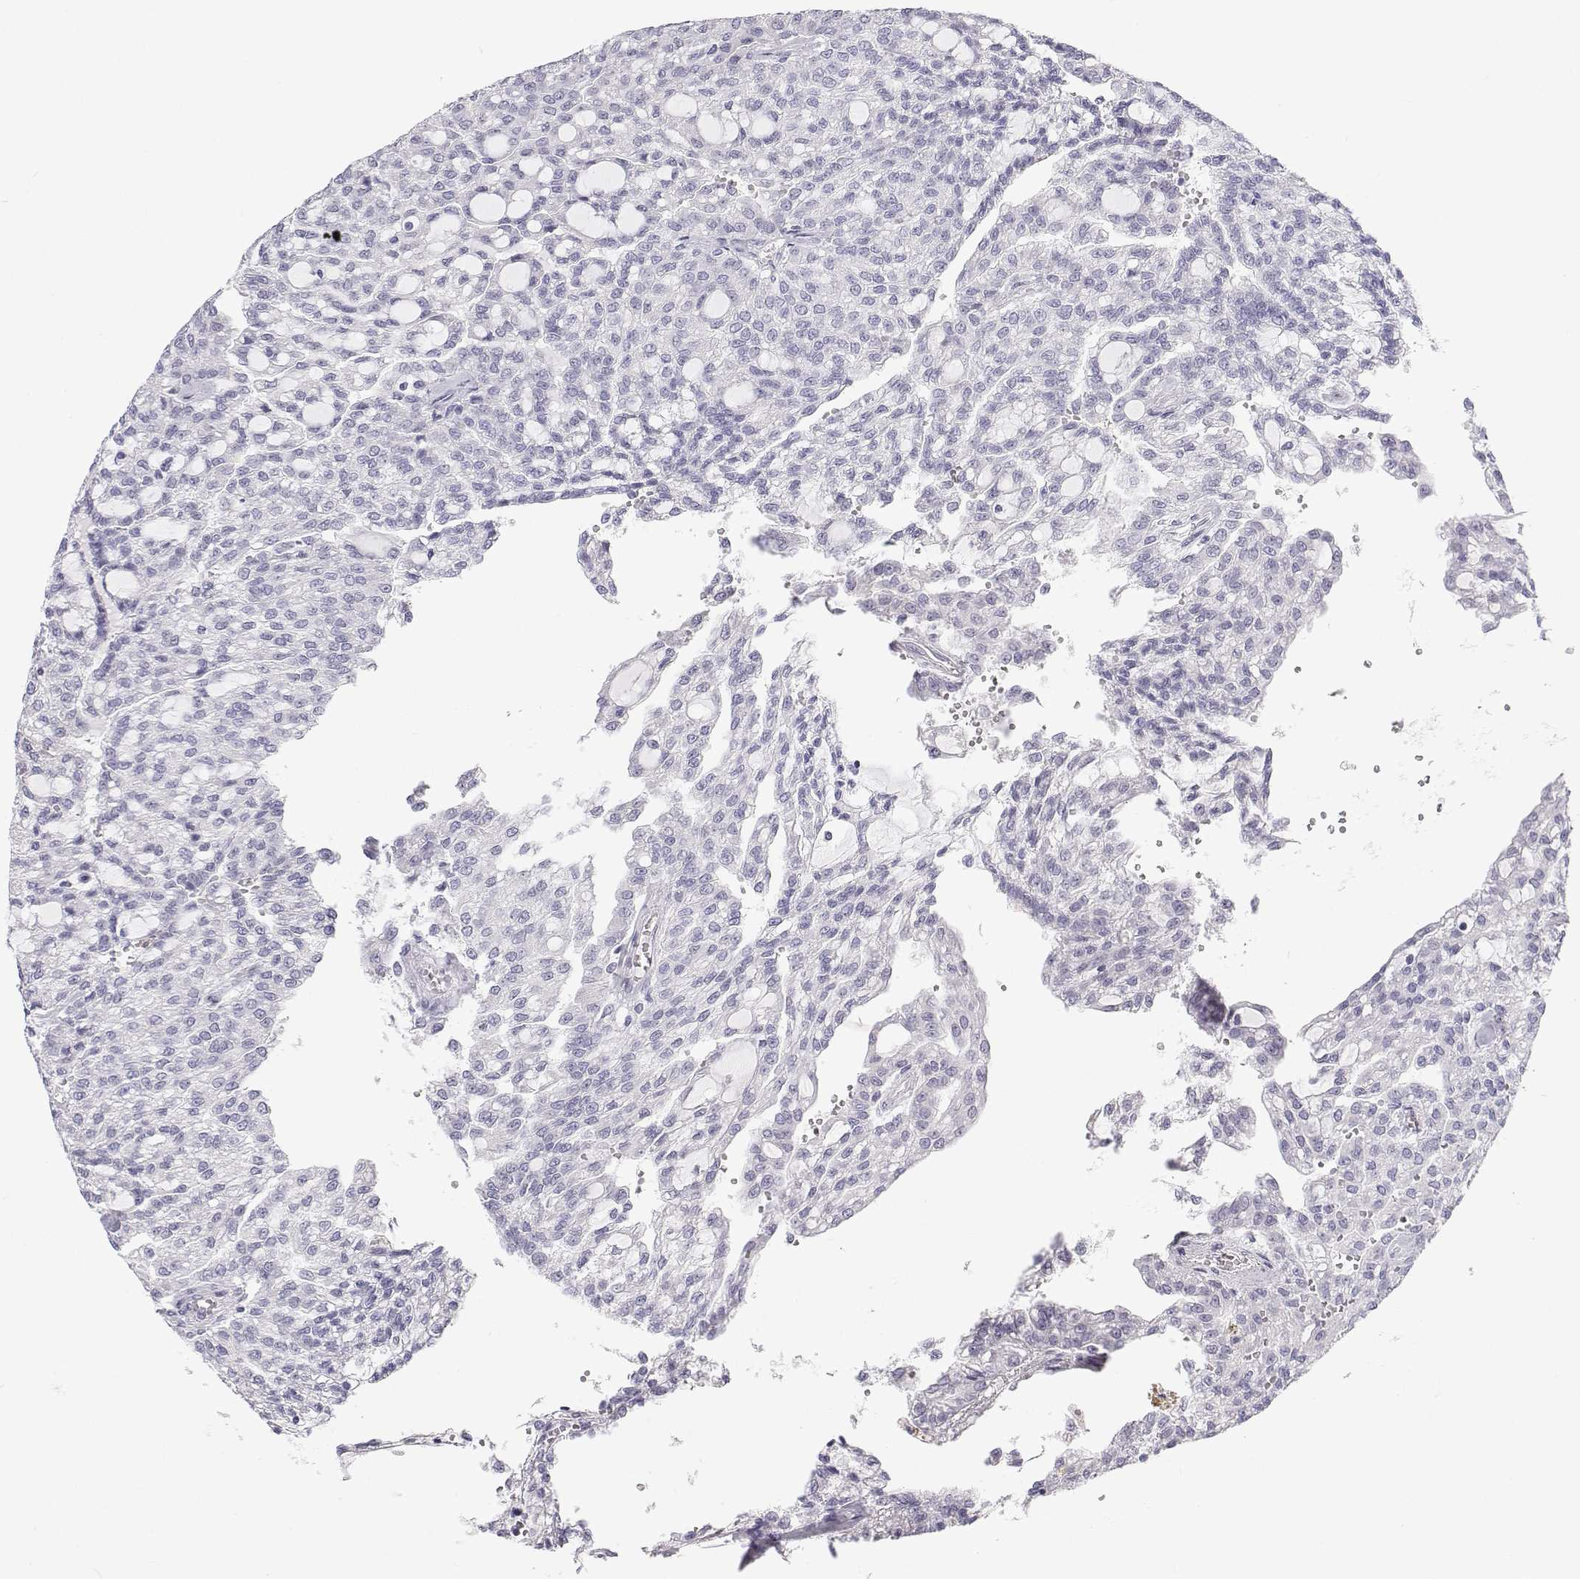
{"staining": {"intensity": "negative", "quantity": "none", "location": "none"}, "tissue": "renal cancer", "cell_type": "Tumor cells", "image_type": "cancer", "snomed": [{"axis": "morphology", "description": "Adenocarcinoma, NOS"}, {"axis": "topography", "description": "Kidney"}], "caption": "Photomicrograph shows no significant protein positivity in tumor cells of renal cancer. (DAB immunohistochemistry, high magnification).", "gene": "TTN", "patient": {"sex": "male", "age": 63}}